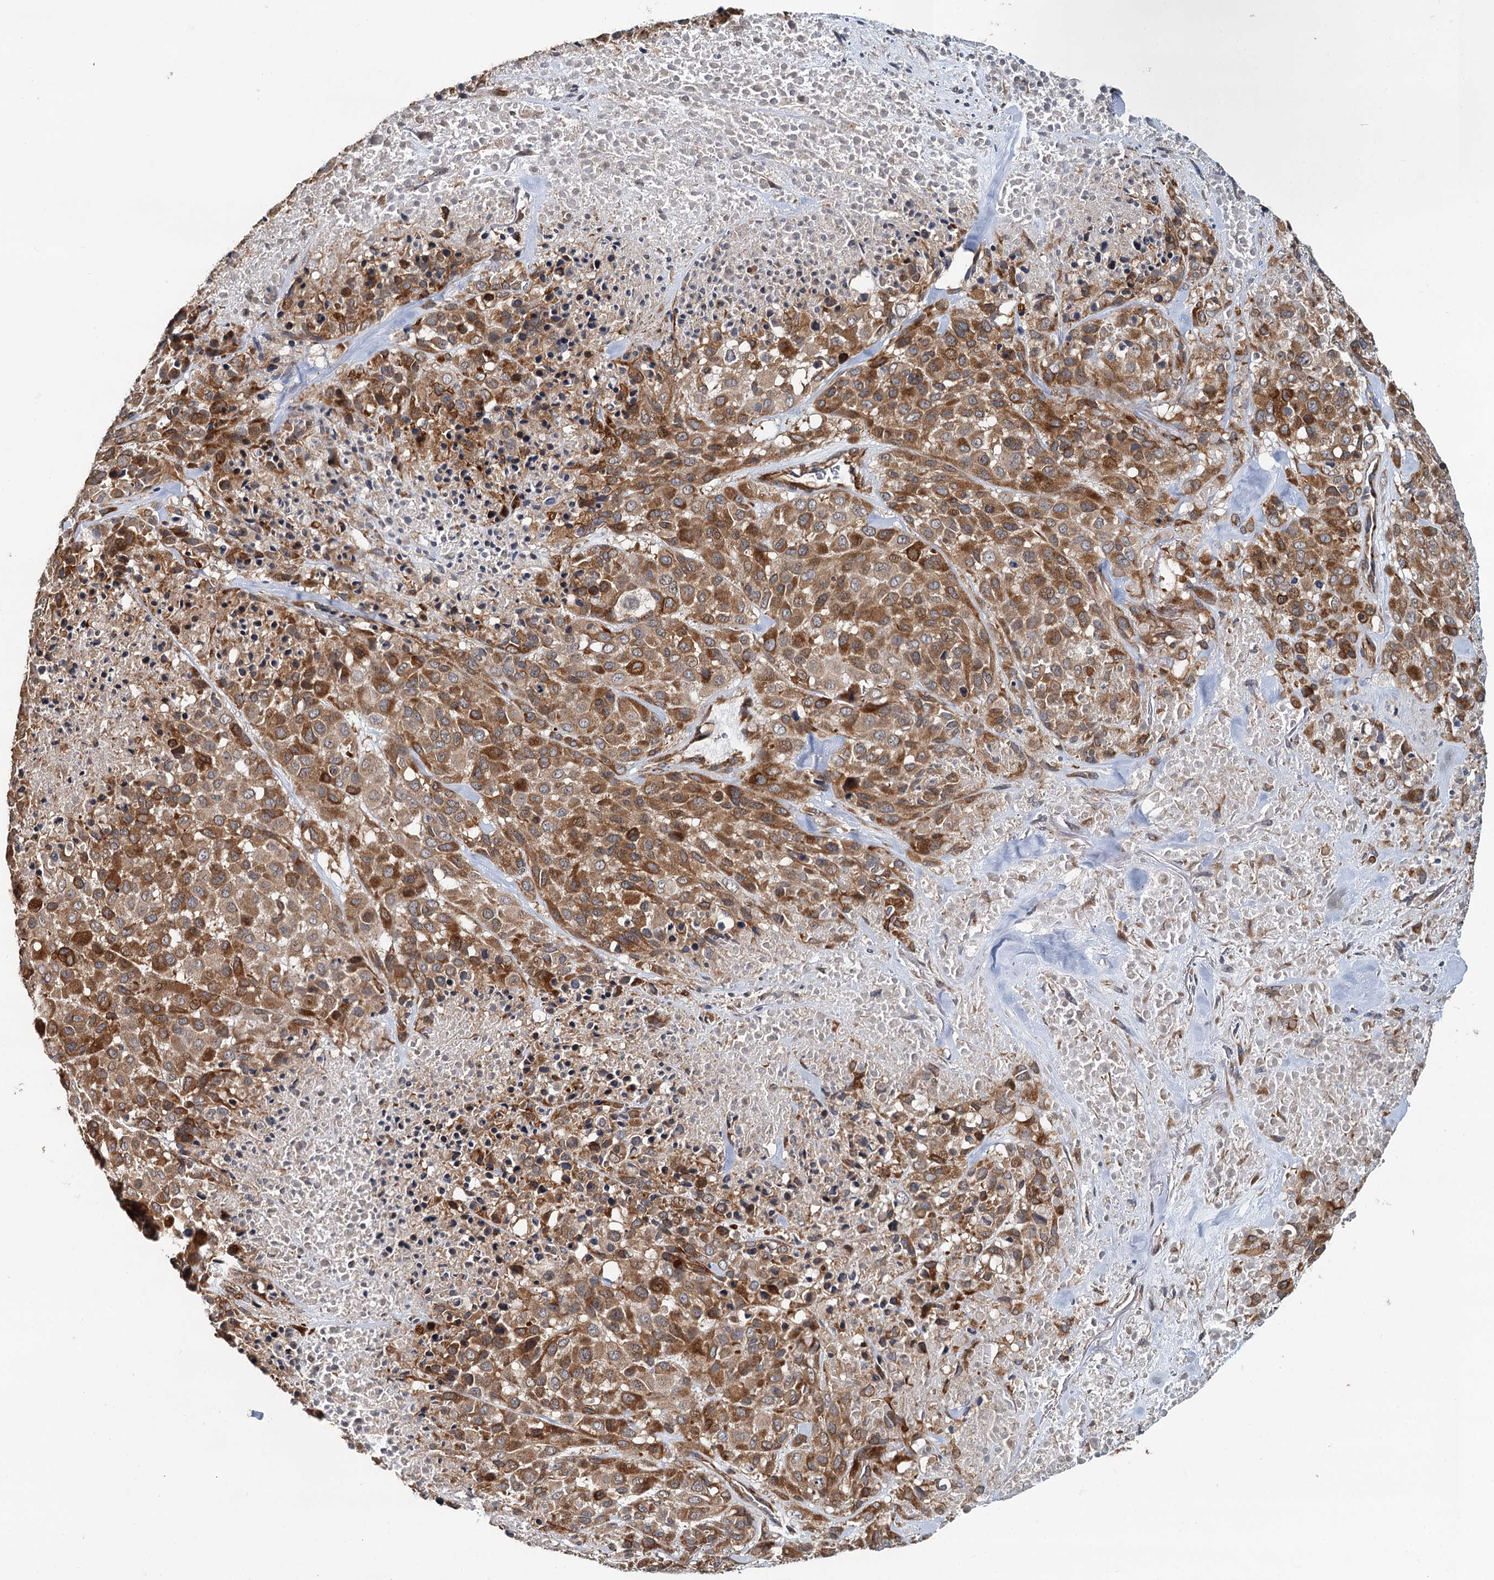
{"staining": {"intensity": "moderate", "quantity": ">75%", "location": "cytoplasmic/membranous"}, "tissue": "melanoma", "cell_type": "Tumor cells", "image_type": "cancer", "snomed": [{"axis": "morphology", "description": "Malignant melanoma, Metastatic site"}, {"axis": "topography", "description": "Skin"}], "caption": "Human malignant melanoma (metastatic site) stained with a protein marker demonstrates moderate staining in tumor cells.", "gene": "LRRK2", "patient": {"sex": "female", "age": 81}}